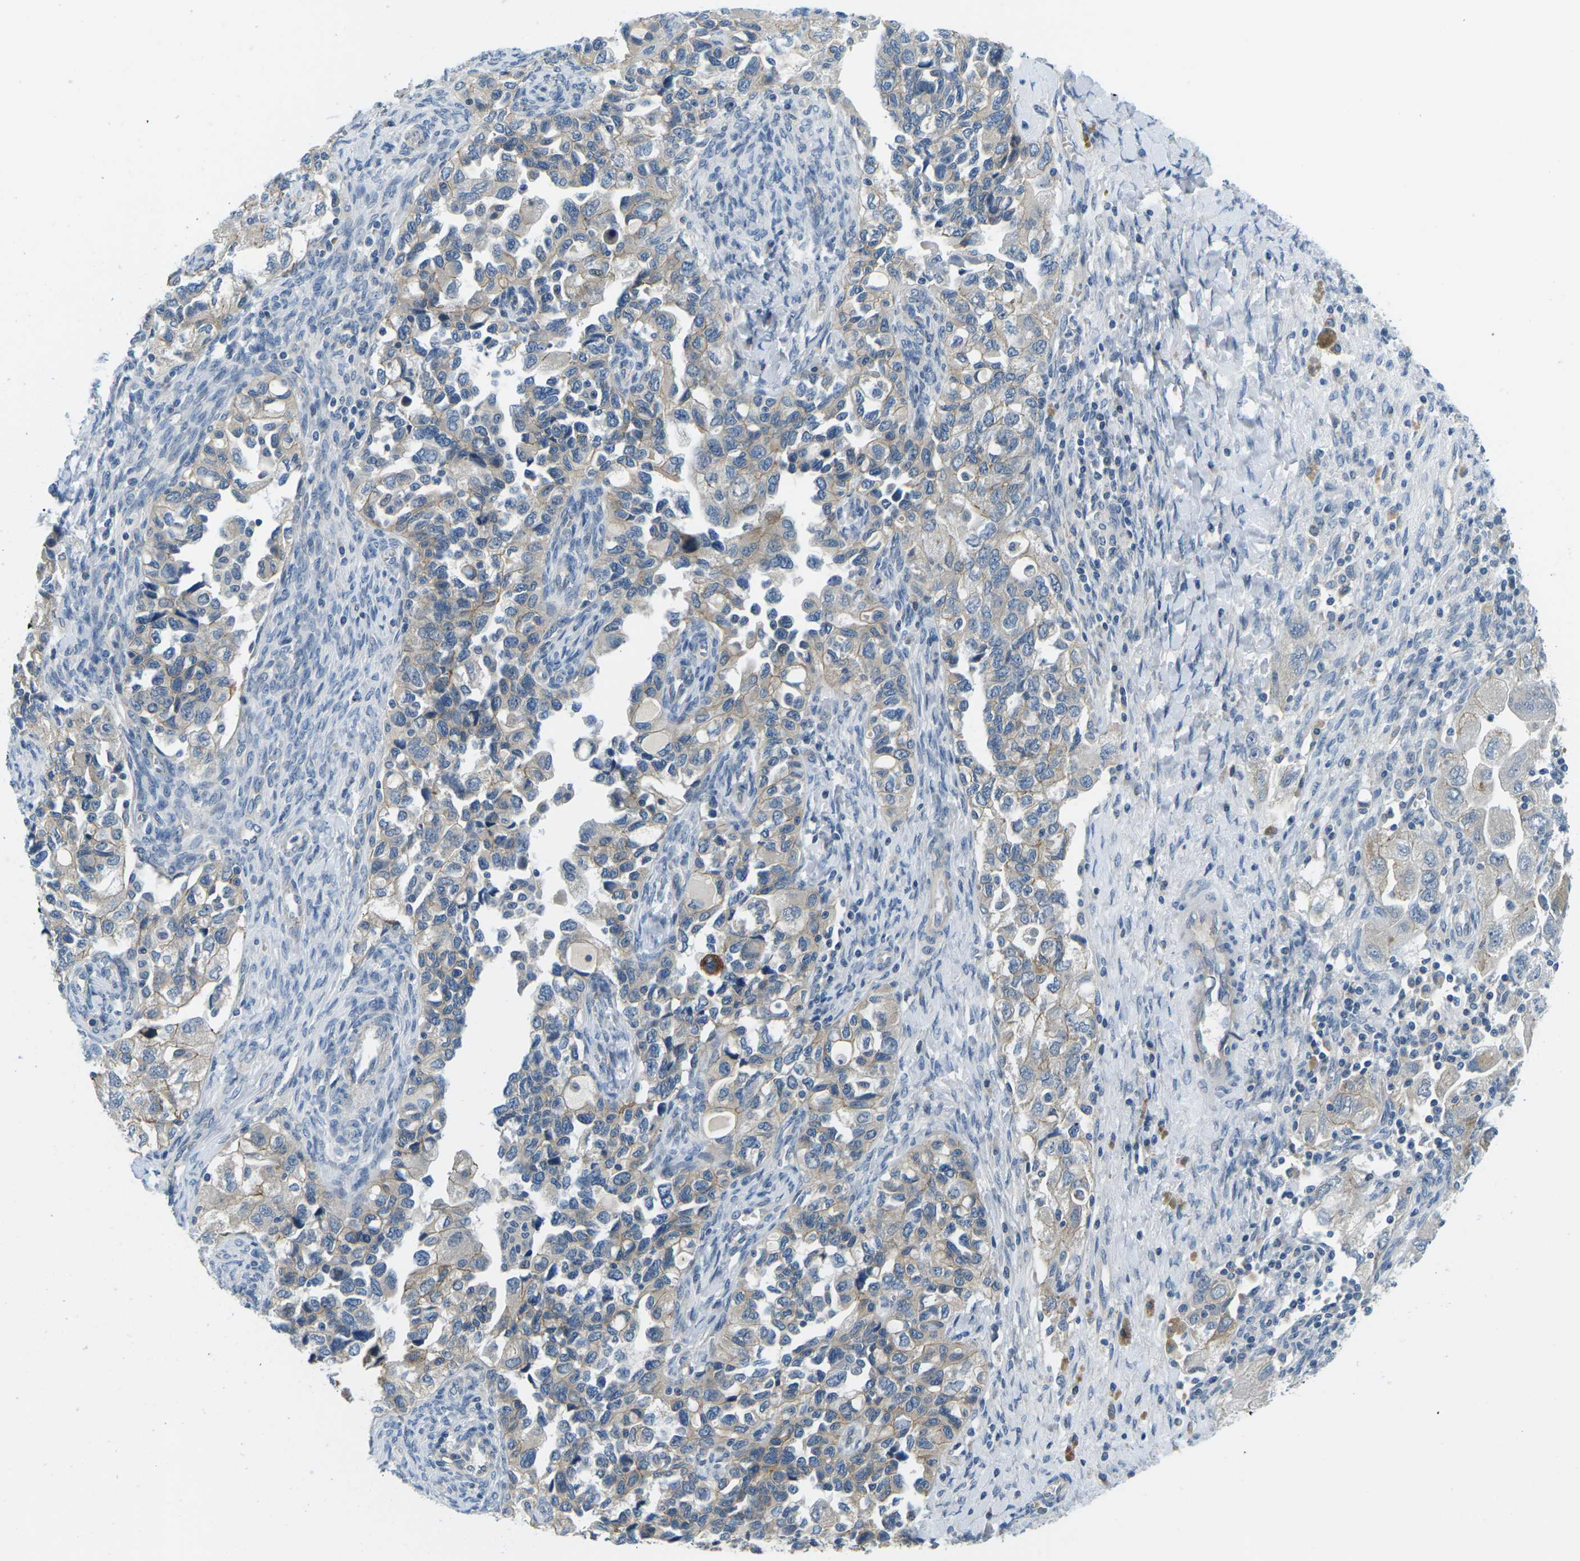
{"staining": {"intensity": "weak", "quantity": "25%-75%", "location": "cytoplasmic/membranous"}, "tissue": "ovarian cancer", "cell_type": "Tumor cells", "image_type": "cancer", "snomed": [{"axis": "morphology", "description": "Carcinoma, NOS"}, {"axis": "morphology", "description": "Cystadenocarcinoma, serous, NOS"}, {"axis": "topography", "description": "Ovary"}], "caption": "Ovarian cancer (serous cystadenocarcinoma) stained with DAB (3,3'-diaminobenzidine) IHC exhibits low levels of weak cytoplasmic/membranous positivity in about 25%-75% of tumor cells. (Brightfield microscopy of DAB IHC at high magnification).", "gene": "CTNND1", "patient": {"sex": "female", "age": 69}}